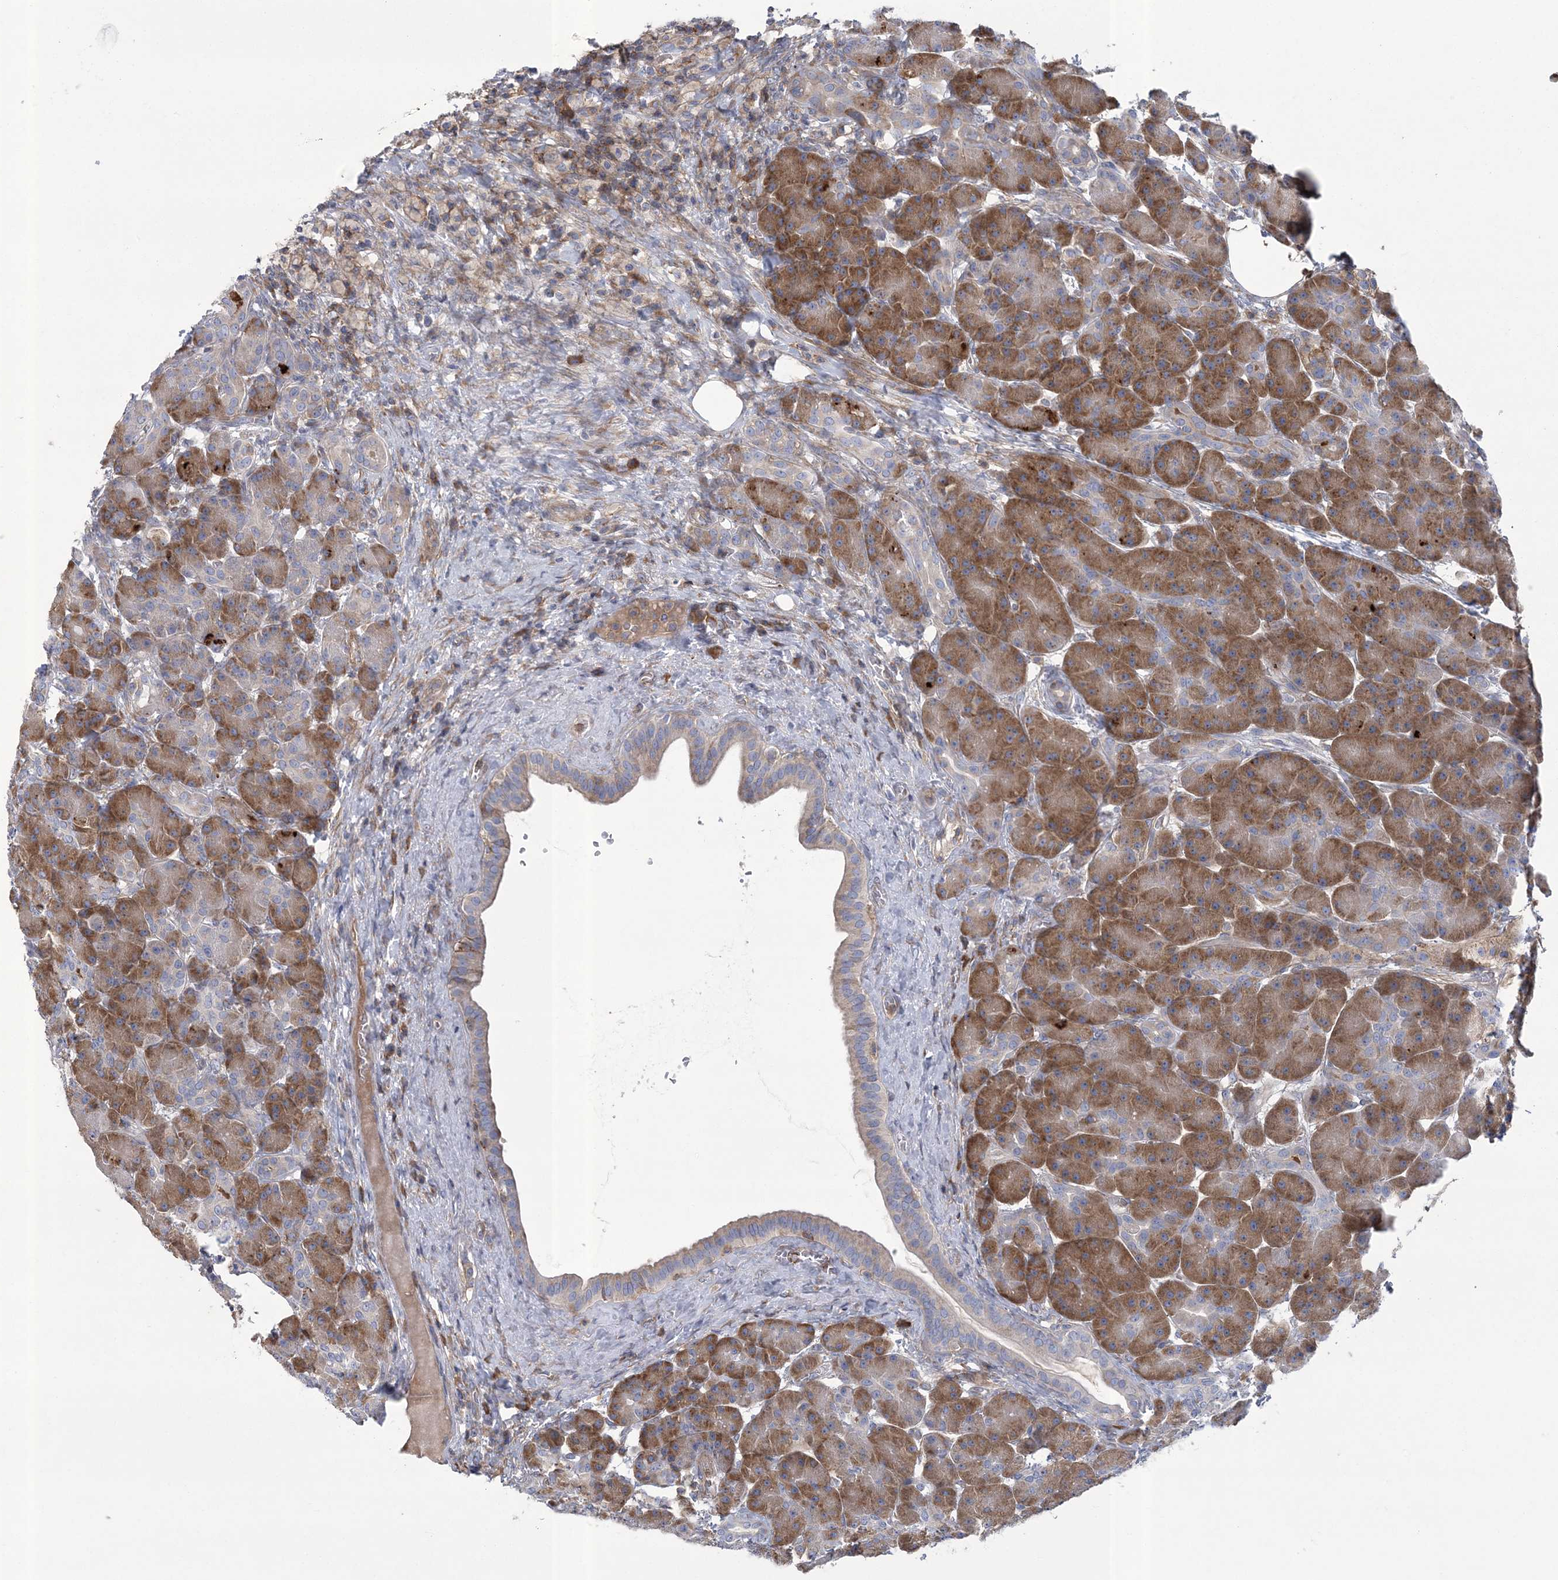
{"staining": {"intensity": "moderate", "quantity": ">75%", "location": "cytoplasmic/membranous"}, "tissue": "pancreas", "cell_type": "Exocrine glandular cells", "image_type": "normal", "snomed": [{"axis": "morphology", "description": "Normal tissue, NOS"}, {"axis": "topography", "description": "Pancreas"}], "caption": "This is an image of immunohistochemistry staining of normal pancreas, which shows moderate expression in the cytoplasmic/membranous of exocrine glandular cells.", "gene": "ARSJ", "patient": {"sex": "male", "age": 63}}